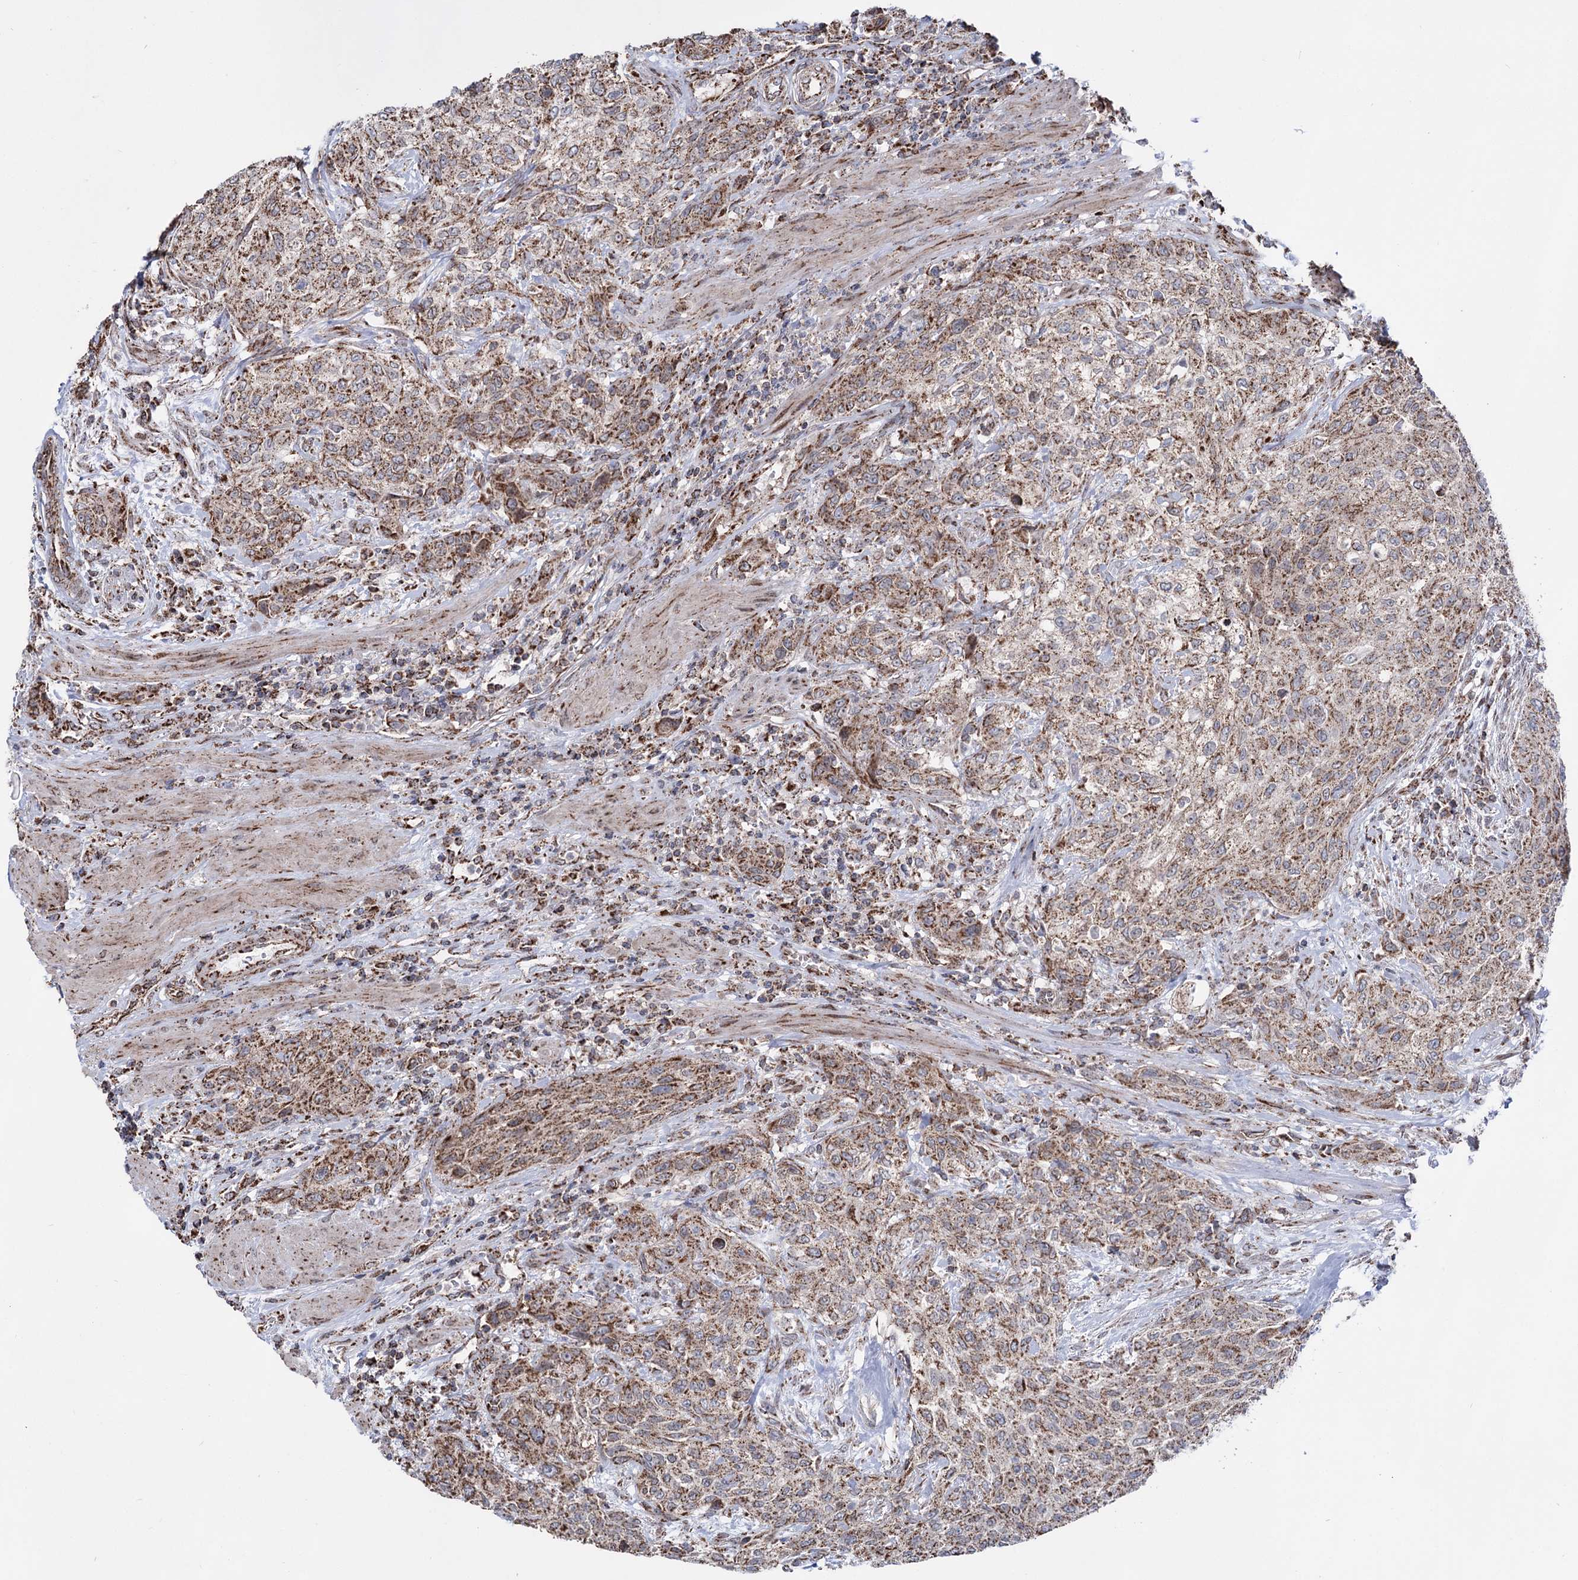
{"staining": {"intensity": "moderate", "quantity": ">75%", "location": "cytoplasmic/membranous"}, "tissue": "urothelial cancer", "cell_type": "Tumor cells", "image_type": "cancer", "snomed": [{"axis": "morphology", "description": "Normal tissue, NOS"}, {"axis": "morphology", "description": "Urothelial carcinoma, NOS"}, {"axis": "topography", "description": "Urinary bladder"}, {"axis": "topography", "description": "Peripheral nerve tissue"}], "caption": "This is an image of immunohistochemistry (IHC) staining of urothelial cancer, which shows moderate positivity in the cytoplasmic/membranous of tumor cells.", "gene": "CREB3L4", "patient": {"sex": "male", "age": 35}}